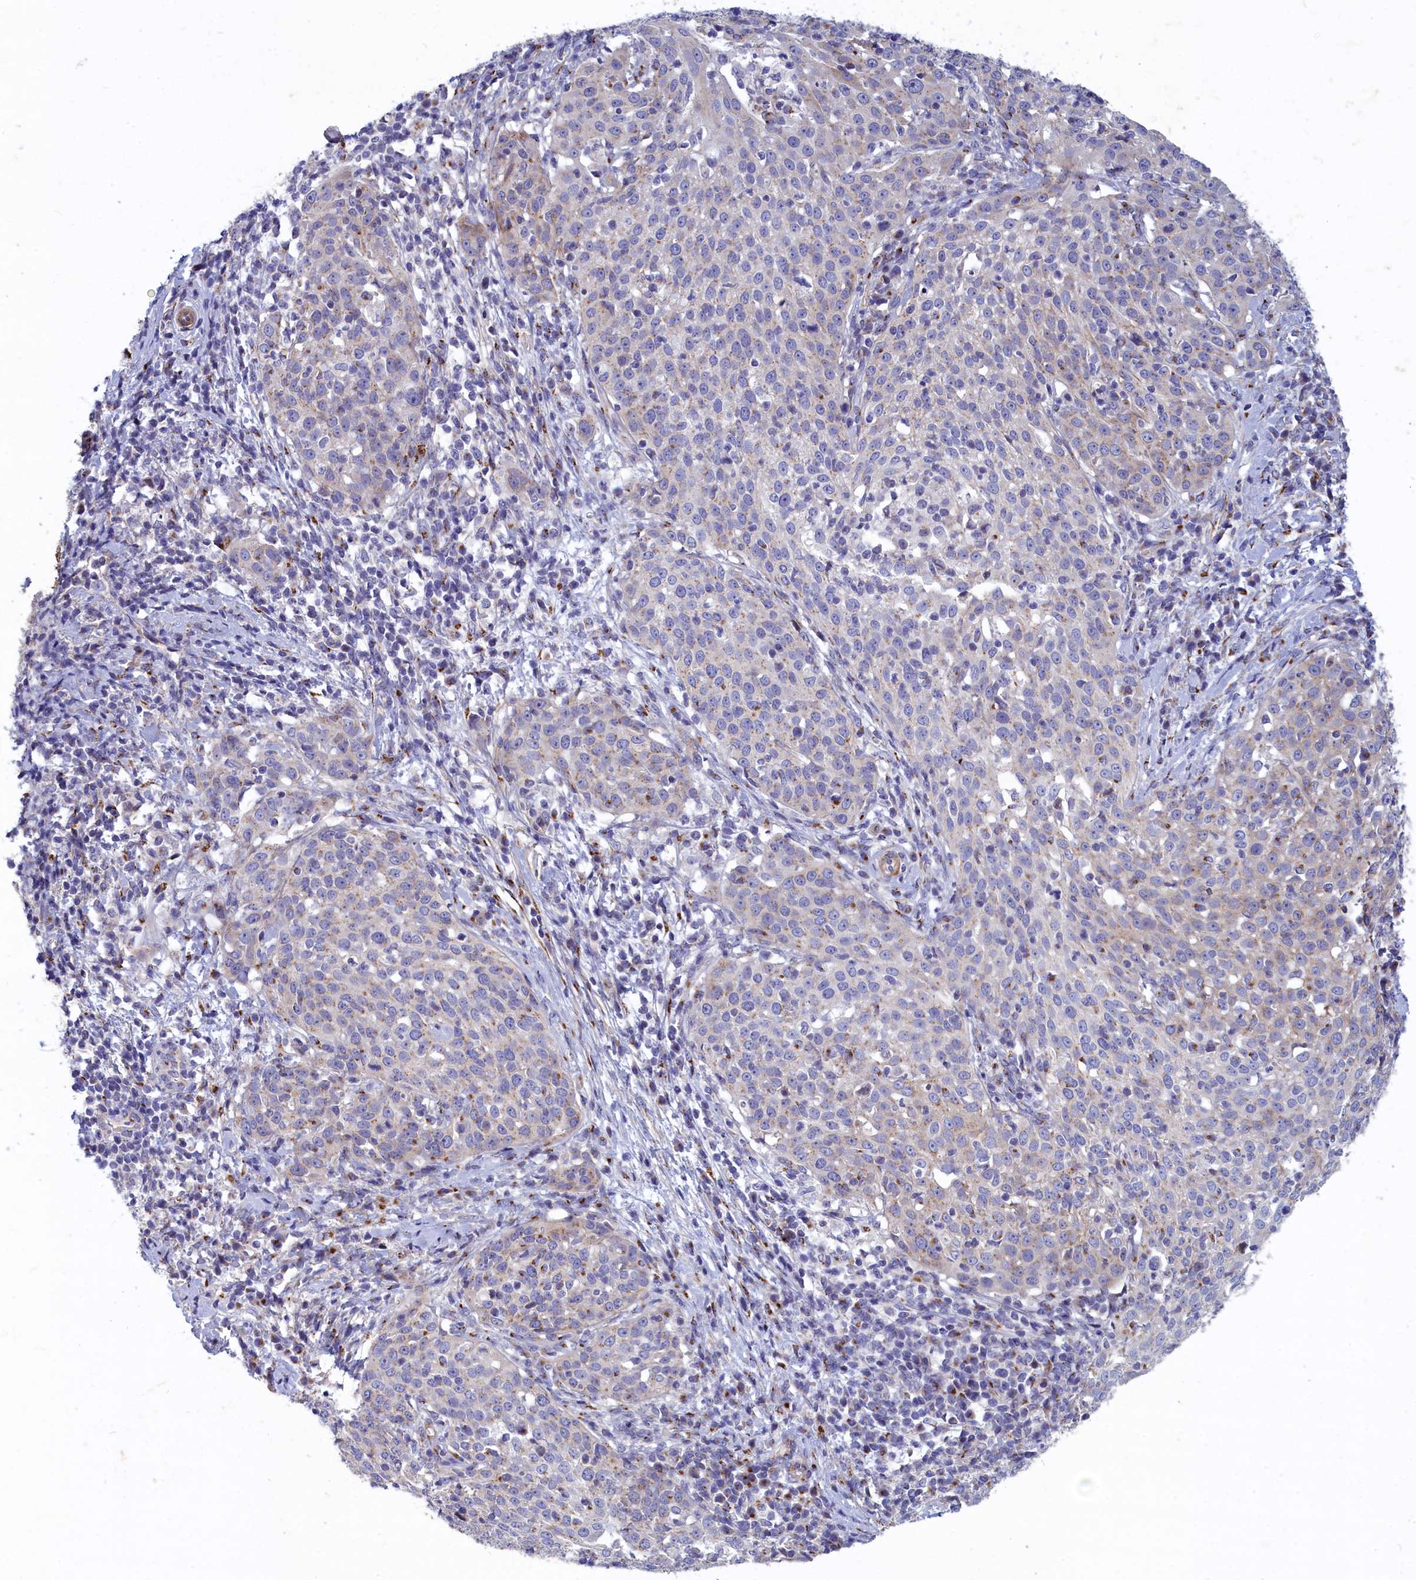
{"staining": {"intensity": "moderate", "quantity": "<25%", "location": "cytoplasmic/membranous"}, "tissue": "cervical cancer", "cell_type": "Tumor cells", "image_type": "cancer", "snomed": [{"axis": "morphology", "description": "Squamous cell carcinoma, NOS"}, {"axis": "topography", "description": "Cervix"}], "caption": "DAB immunohistochemical staining of cervical cancer (squamous cell carcinoma) reveals moderate cytoplasmic/membranous protein expression in approximately <25% of tumor cells.", "gene": "TUBGCP4", "patient": {"sex": "female", "age": 57}}